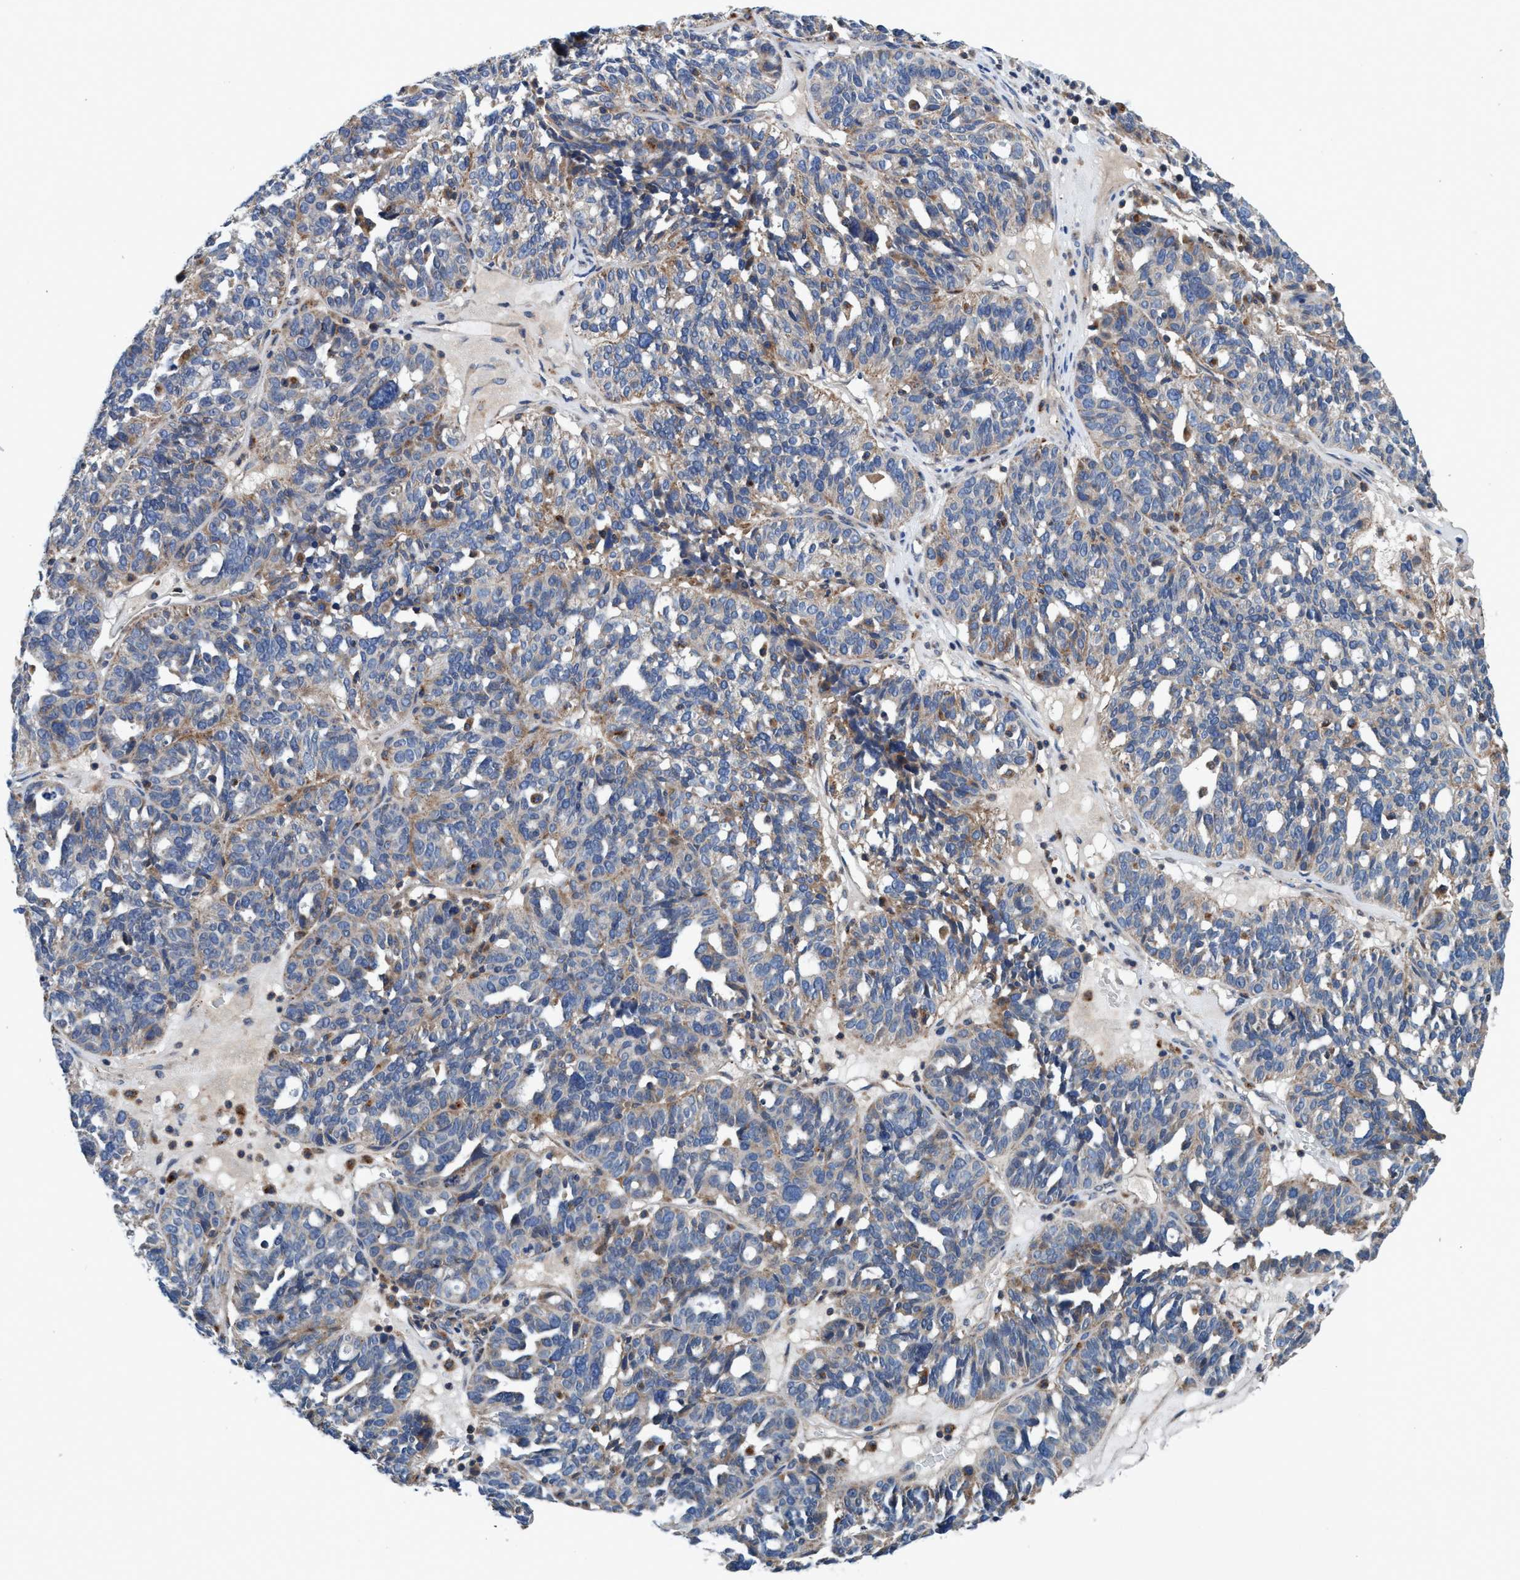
{"staining": {"intensity": "weak", "quantity": "<25%", "location": "cytoplasmic/membranous"}, "tissue": "ovarian cancer", "cell_type": "Tumor cells", "image_type": "cancer", "snomed": [{"axis": "morphology", "description": "Cystadenocarcinoma, serous, NOS"}, {"axis": "topography", "description": "Ovary"}], "caption": "Tumor cells are negative for brown protein staining in ovarian cancer (serous cystadenocarcinoma).", "gene": "ENDOG", "patient": {"sex": "female", "age": 59}}